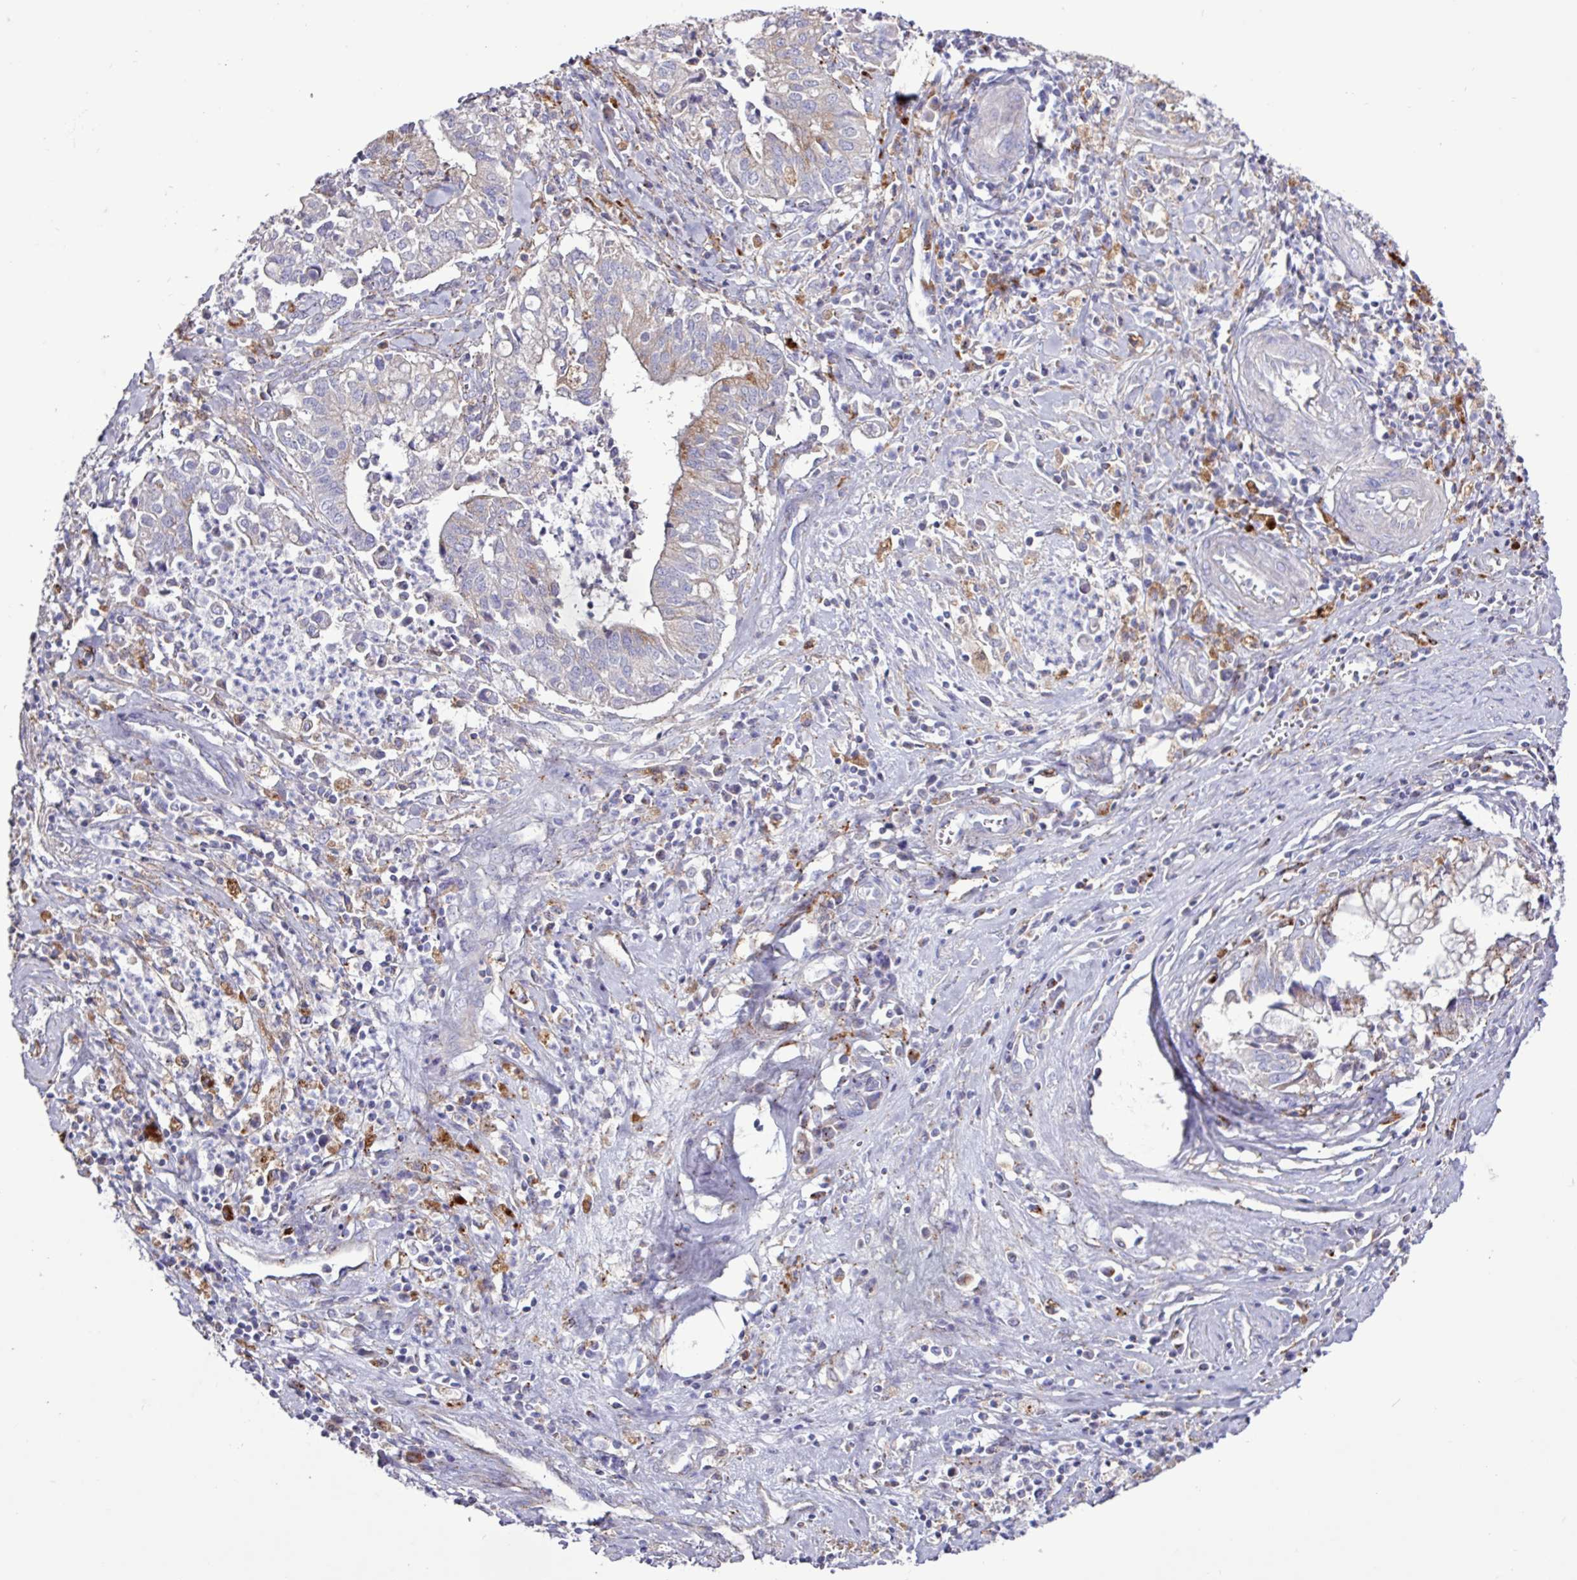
{"staining": {"intensity": "weak", "quantity": "<25%", "location": "cytoplasmic/membranous"}, "tissue": "cervical cancer", "cell_type": "Tumor cells", "image_type": "cancer", "snomed": [{"axis": "morphology", "description": "Adenocarcinoma, NOS"}, {"axis": "topography", "description": "Cervix"}], "caption": "Tumor cells show no significant protein expression in adenocarcinoma (cervical). (DAB IHC visualized using brightfield microscopy, high magnification).", "gene": "AMIGO2", "patient": {"sex": "female", "age": 44}}